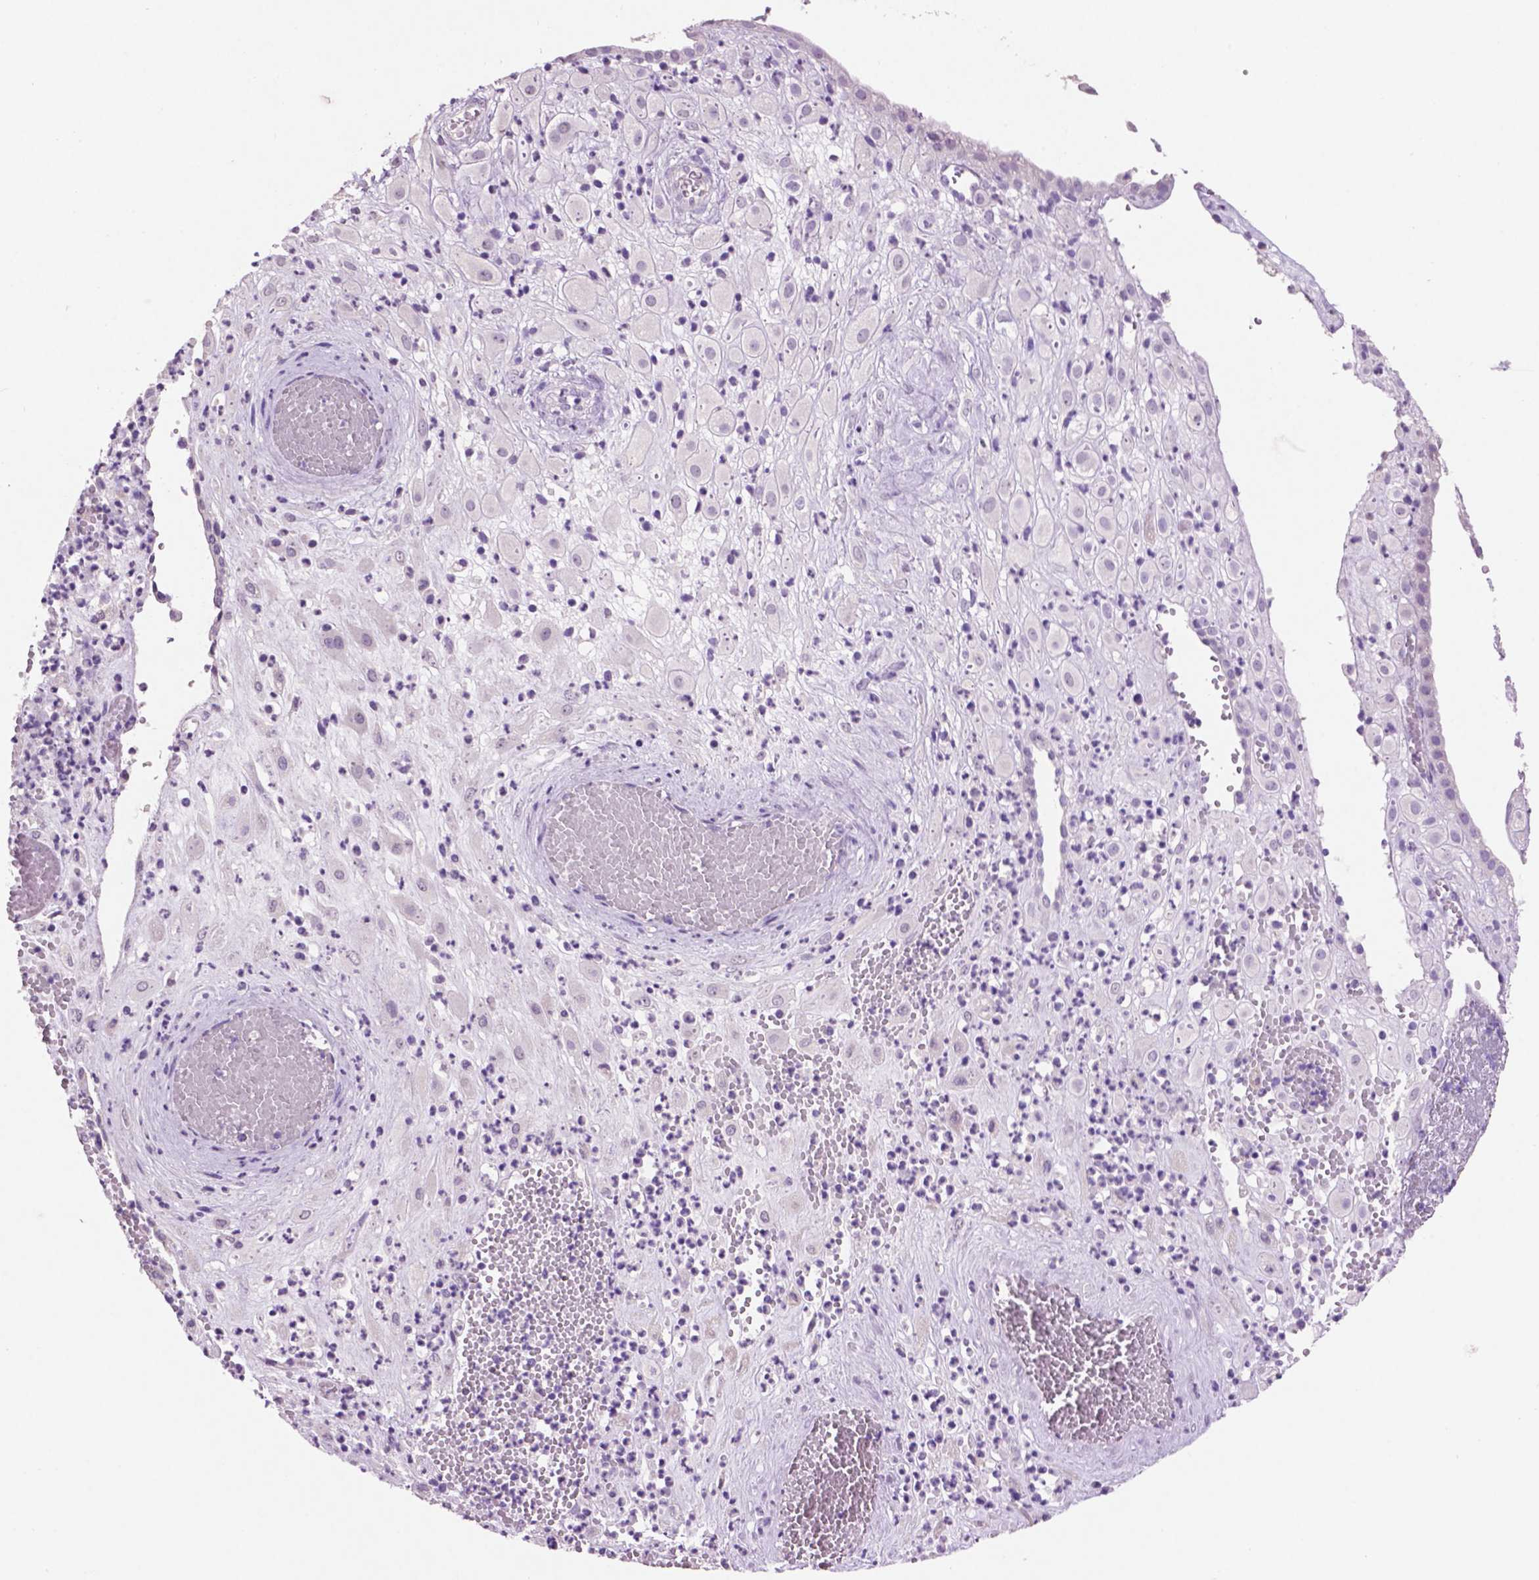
{"staining": {"intensity": "negative", "quantity": "none", "location": "none"}, "tissue": "placenta", "cell_type": "Decidual cells", "image_type": "normal", "snomed": [{"axis": "morphology", "description": "Normal tissue, NOS"}, {"axis": "topography", "description": "Placenta"}], "caption": "Immunohistochemistry (IHC) micrograph of normal placenta stained for a protein (brown), which demonstrates no positivity in decidual cells.", "gene": "CRYBA4", "patient": {"sex": "female", "age": 24}}